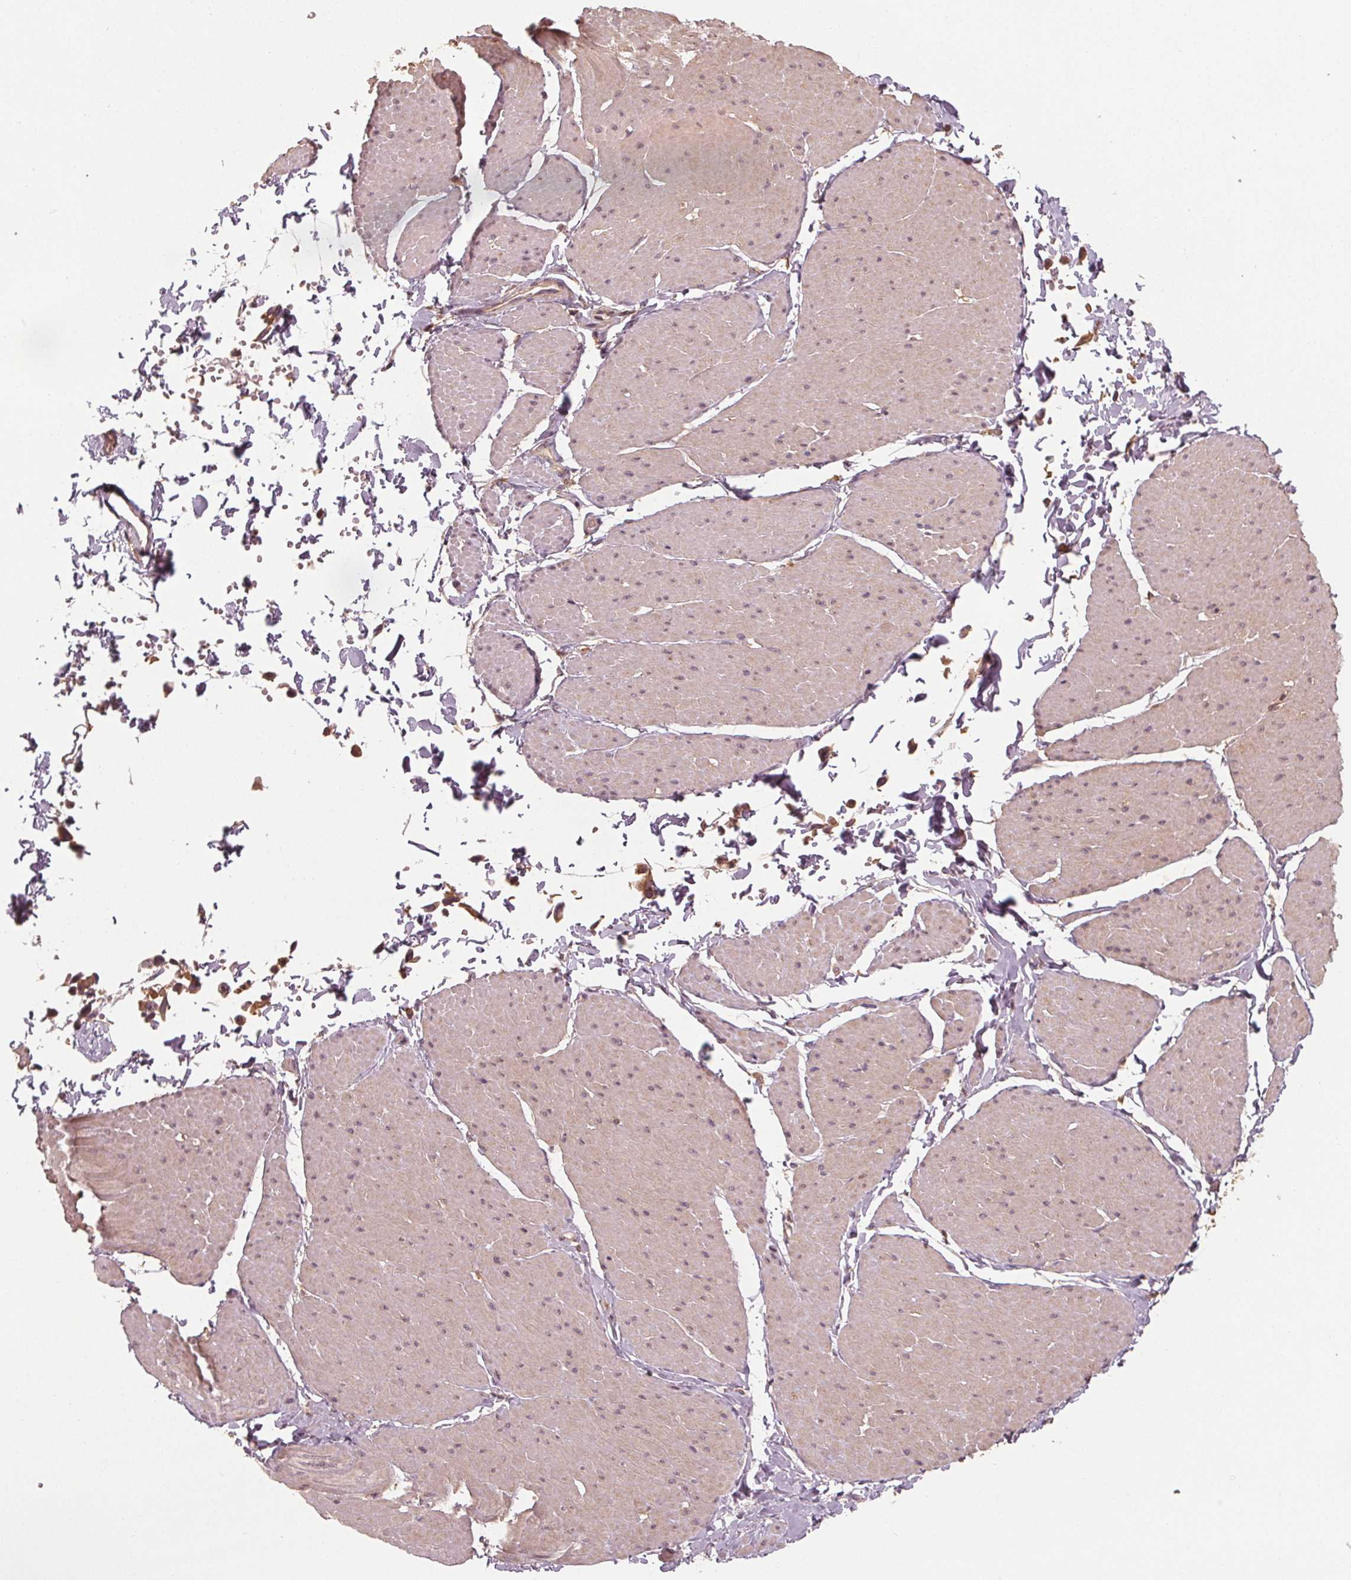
{"staining": {"intensity": "weak", "quantity": "25%-75%", "location": "cytoplasmic/membranous"}, "tissue": "adipose tissue", "cell_type": "Adipocytes", "image_type": "normal", "snomed": [{"axis": "morphology", "description": "Normal tissue, NOS"}, {"axis": "topography", "description": "Smooth muscle"}, {"axis": "topography", "description": "Peripheral nerve tissue"}], "caption": "Adipose tissue stained with immunohistochemistry (IHC) displays weak cytoplasmic/membranous positivity in approximately 25%-75% of adipocytes. (DAB IHC, brown staining for protein, blue staining for nuclei).", "gene": "GNB2", "patient": {"sex": "male", "age": 58}}